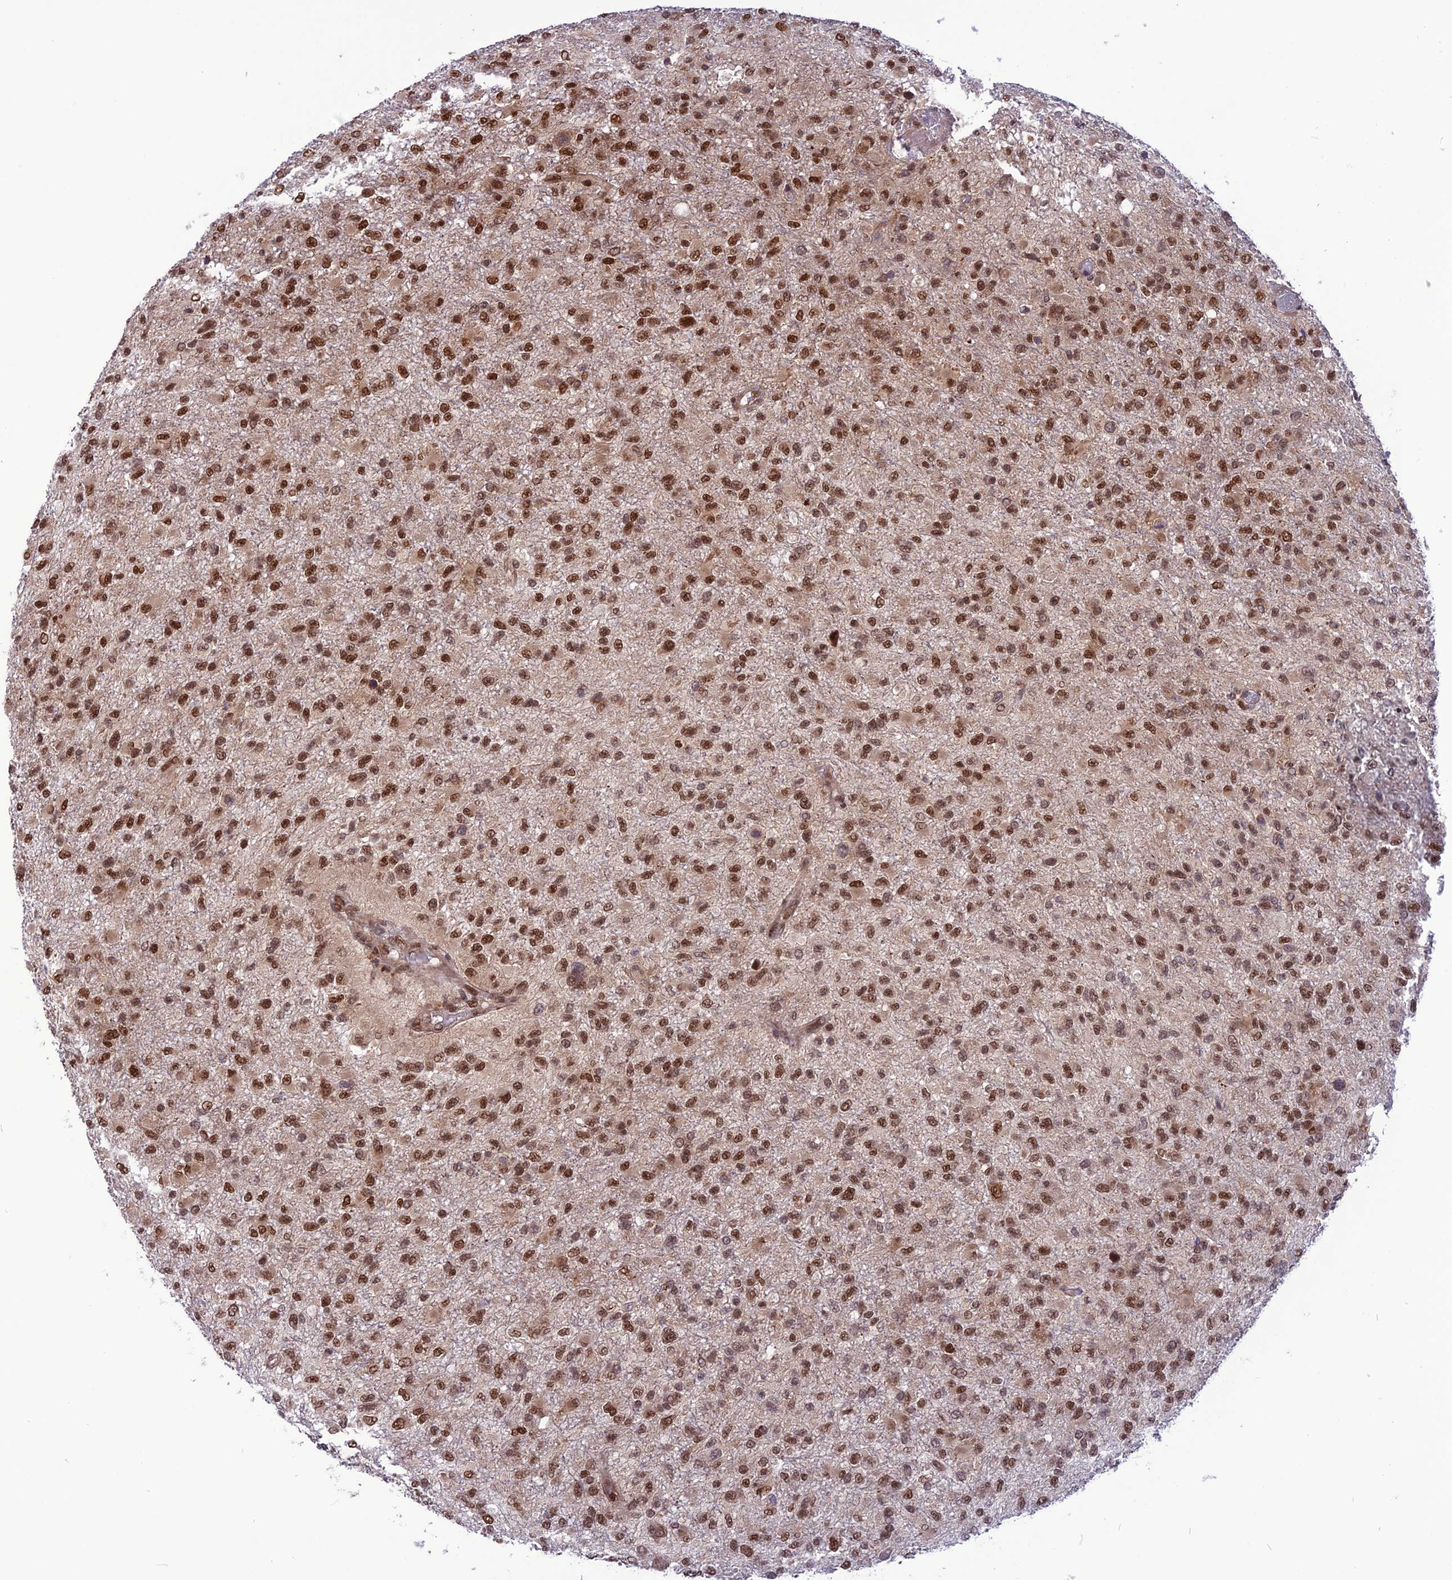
{"staining": {"intensity": "moderate", "quantity": ">75%", "location": "nuclear"}, "tissue": "glioma", "cell_type": "Tumor cells", "image_type": "cancer", "snomed": [{"axis": "morphology", "description": "Glioma, malignant, High grade"}, {"axis": "topography", "description": "Brain"}], "caption": "Immunohistochemical staining of glioma reveals medium levels of moderate nuclear positivity in about >75% of tumor cells.", "gene": "RTRAF", "patient": {"sex": "female", "age": 74}}